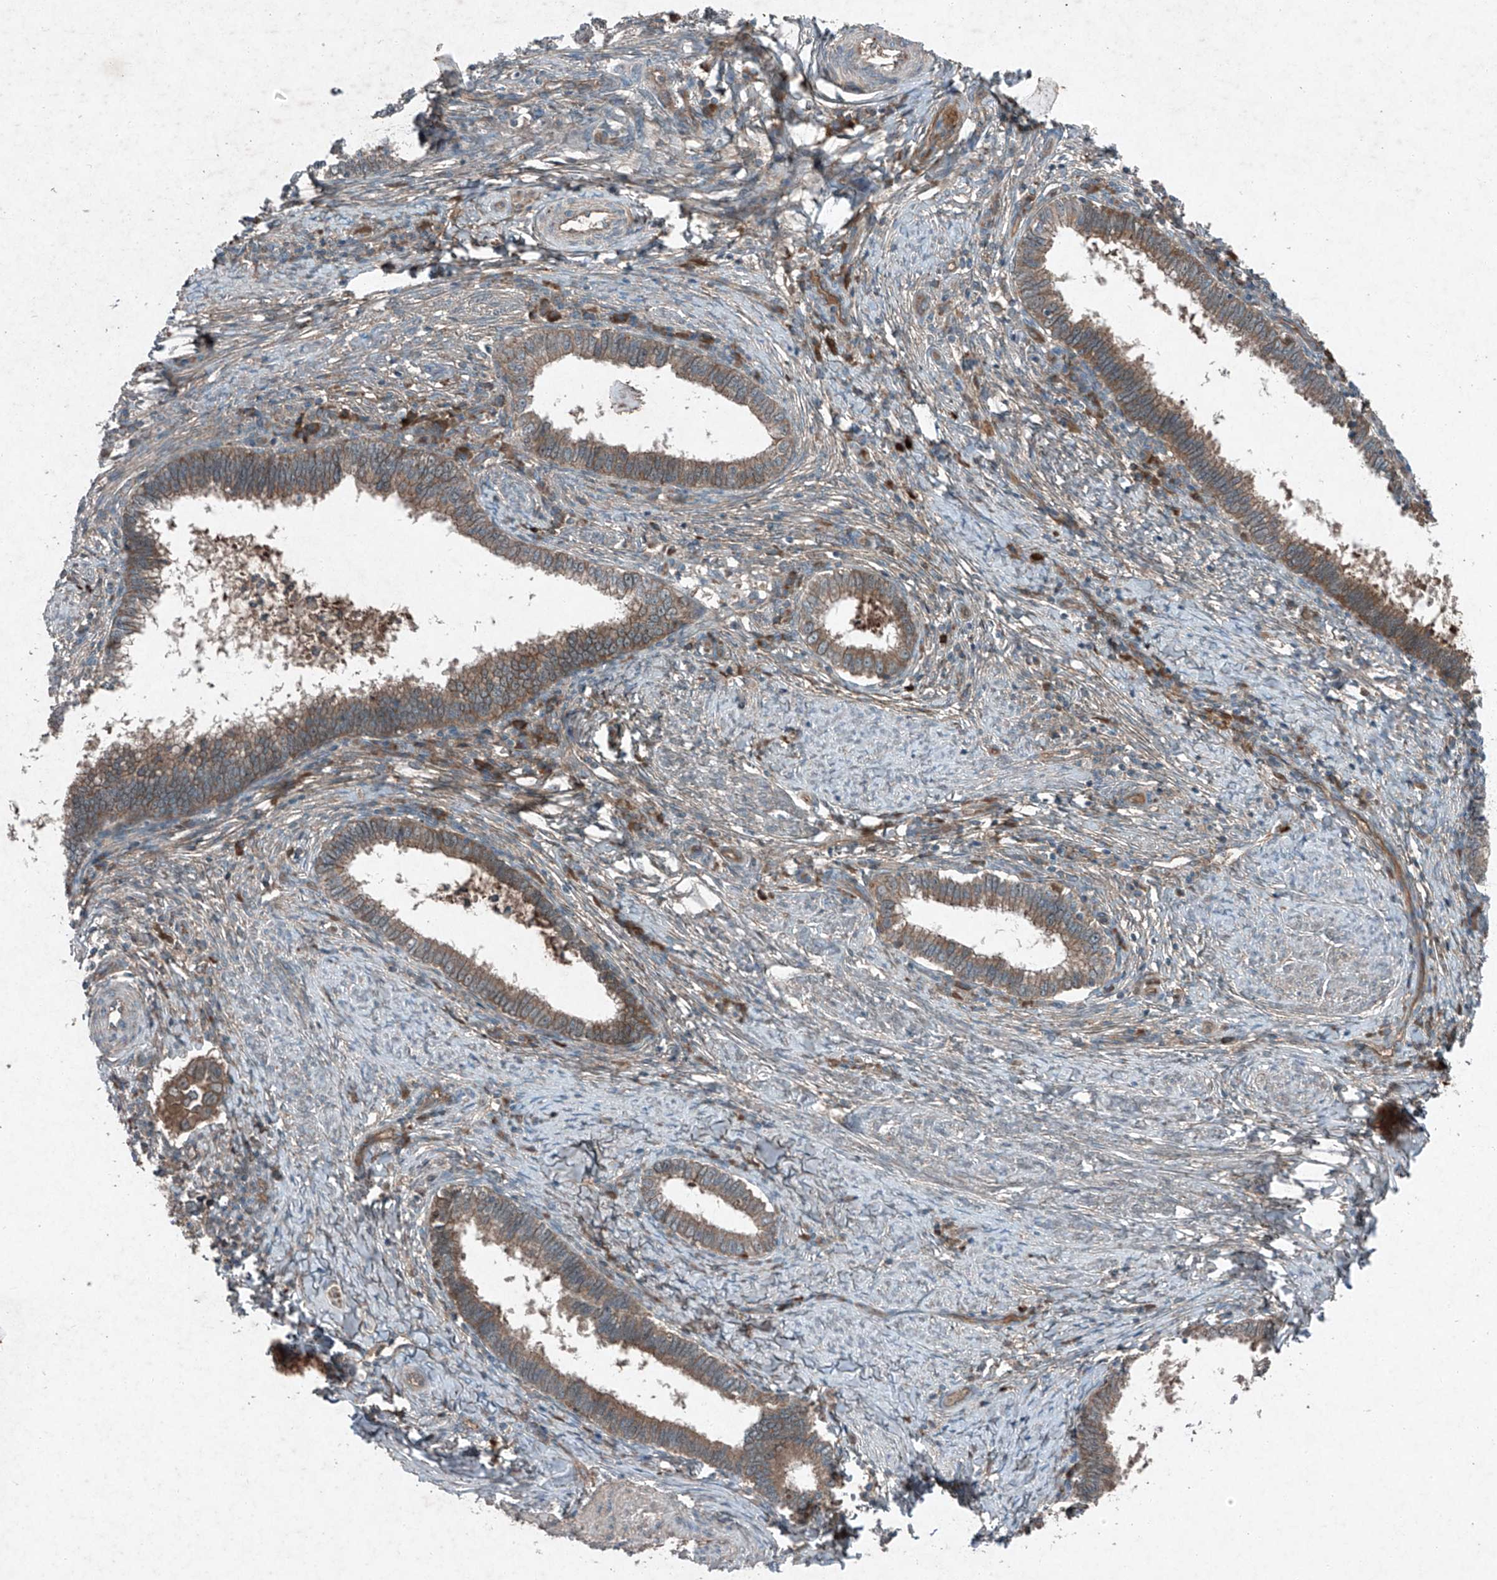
{"staining": {"intensity": "moderate", "quantity": ">75%", "location": "cytoplasmic/membranous"}, "tissue": "cervical cancer", "cell_type": "Tumor cells", "image_type": "cancer", "snomed": [{"axis": "morphology", "description": "Adenocarcinoma, NOS"}, {"axis": "topography", "description": "Cervix"}], "caption": "A photomicrograph showing moderate cytoplasmic/membranous expression in about >75% of tumor cells in cervical cancer (adenocarcinoma), as visualized by brown immunohistochemical staining.", "gene": "FOXRED2", "patient": {"sex": "female", "age": 36}}